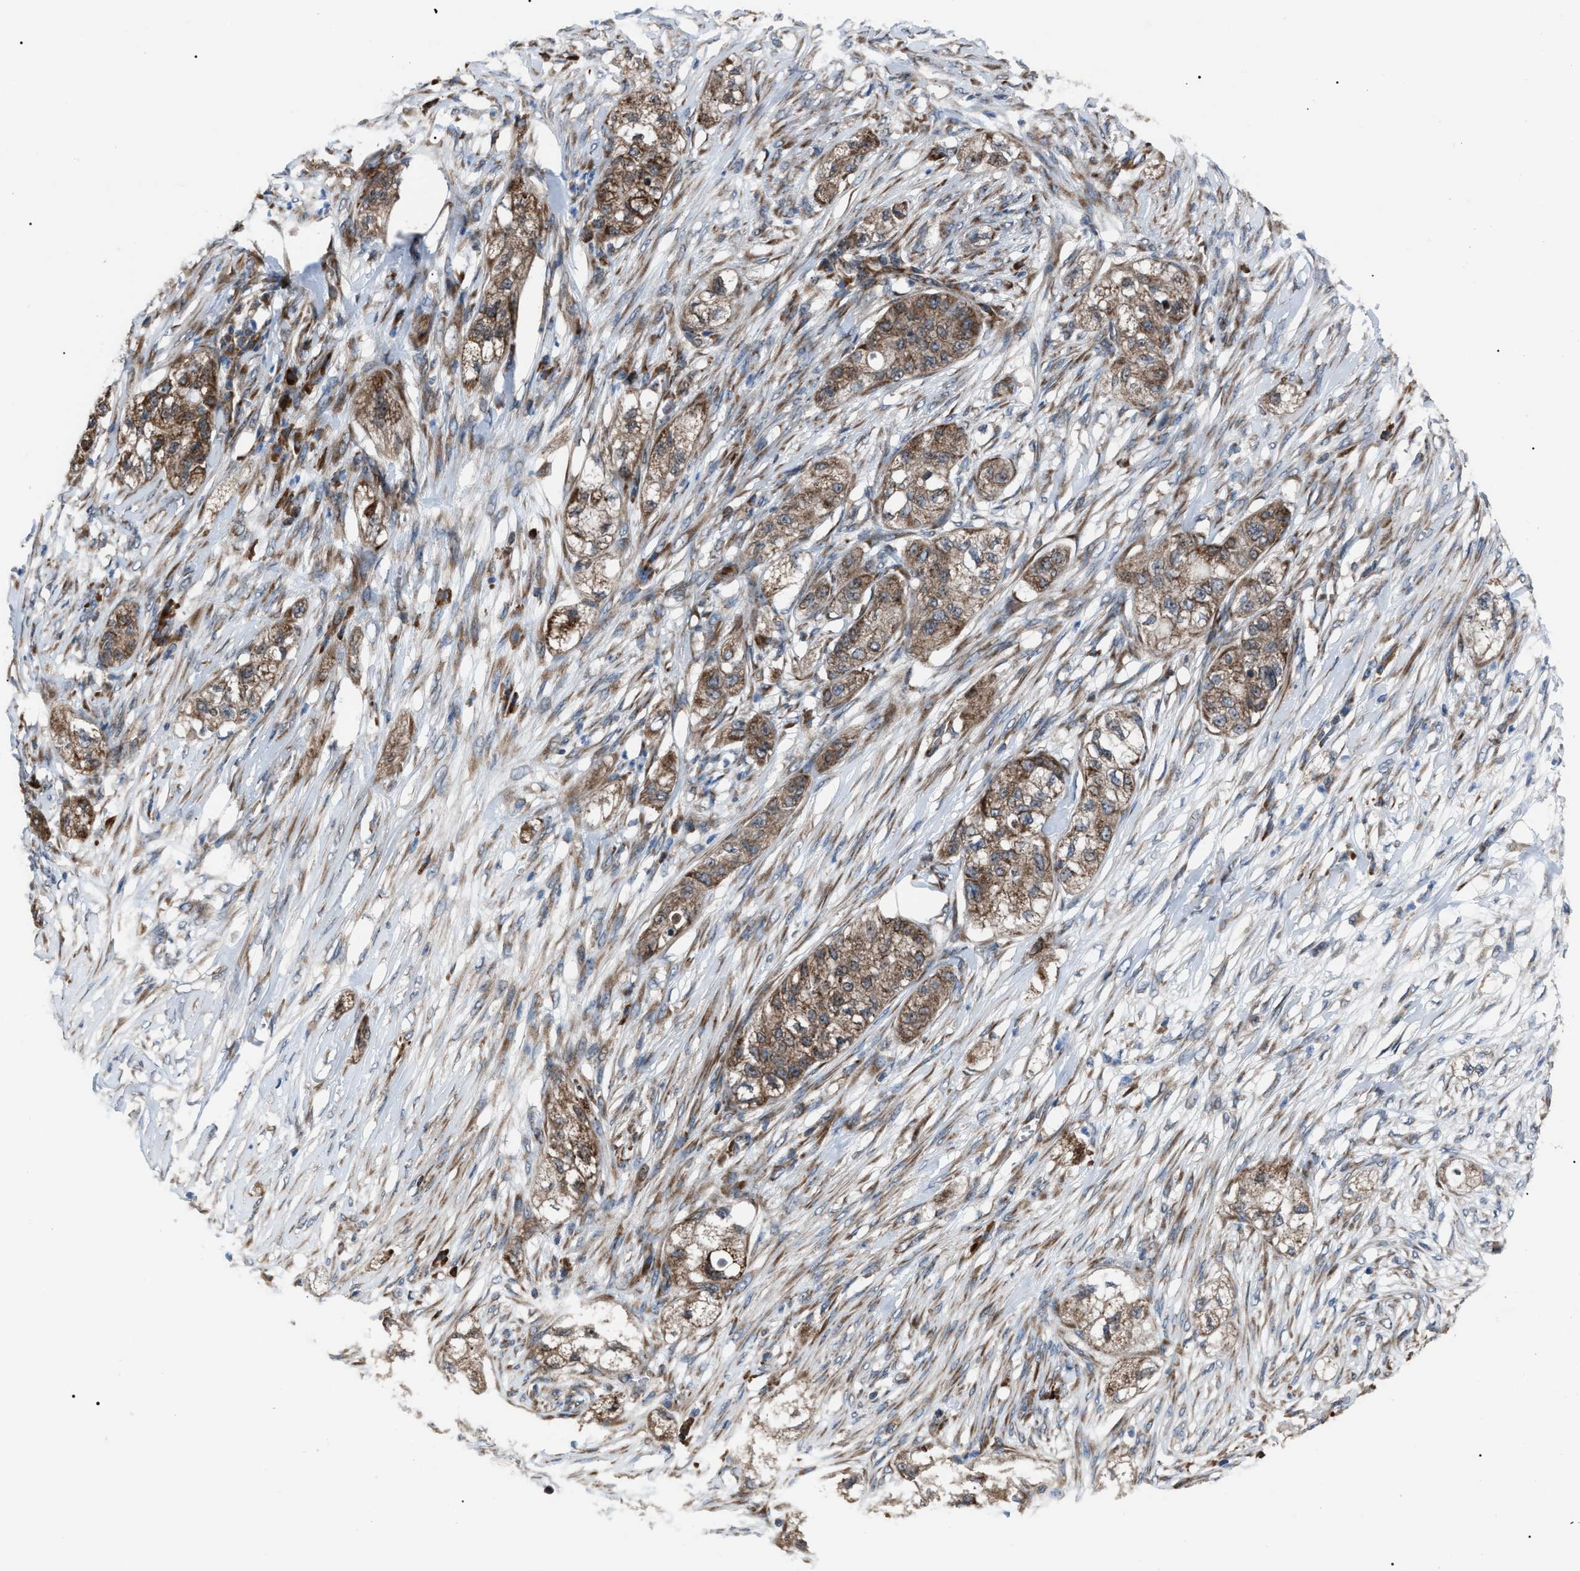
{"staining": {"intensity": "moderate", "quantity": ">75%", "location": "cytoplasmic/membranous"}, "tissue": "pancreatic cancer", "cell_type": "Tumor cells", "image_type": "cancer", "snomed": [{"axis": "morphology", "description": "Adenocarcinoma, NOS"}, {"axis": "topography", "description": "Pancreas"}], "caption": "This is an image of immunohistochemistry (IHC) staining of pancreatic adenocarcinoma, which shows moderate staining in the cytoplasmic/membranous of tumor cells.", "gene": "AGO2", "patient": {"sex": "female", "age": 78}}